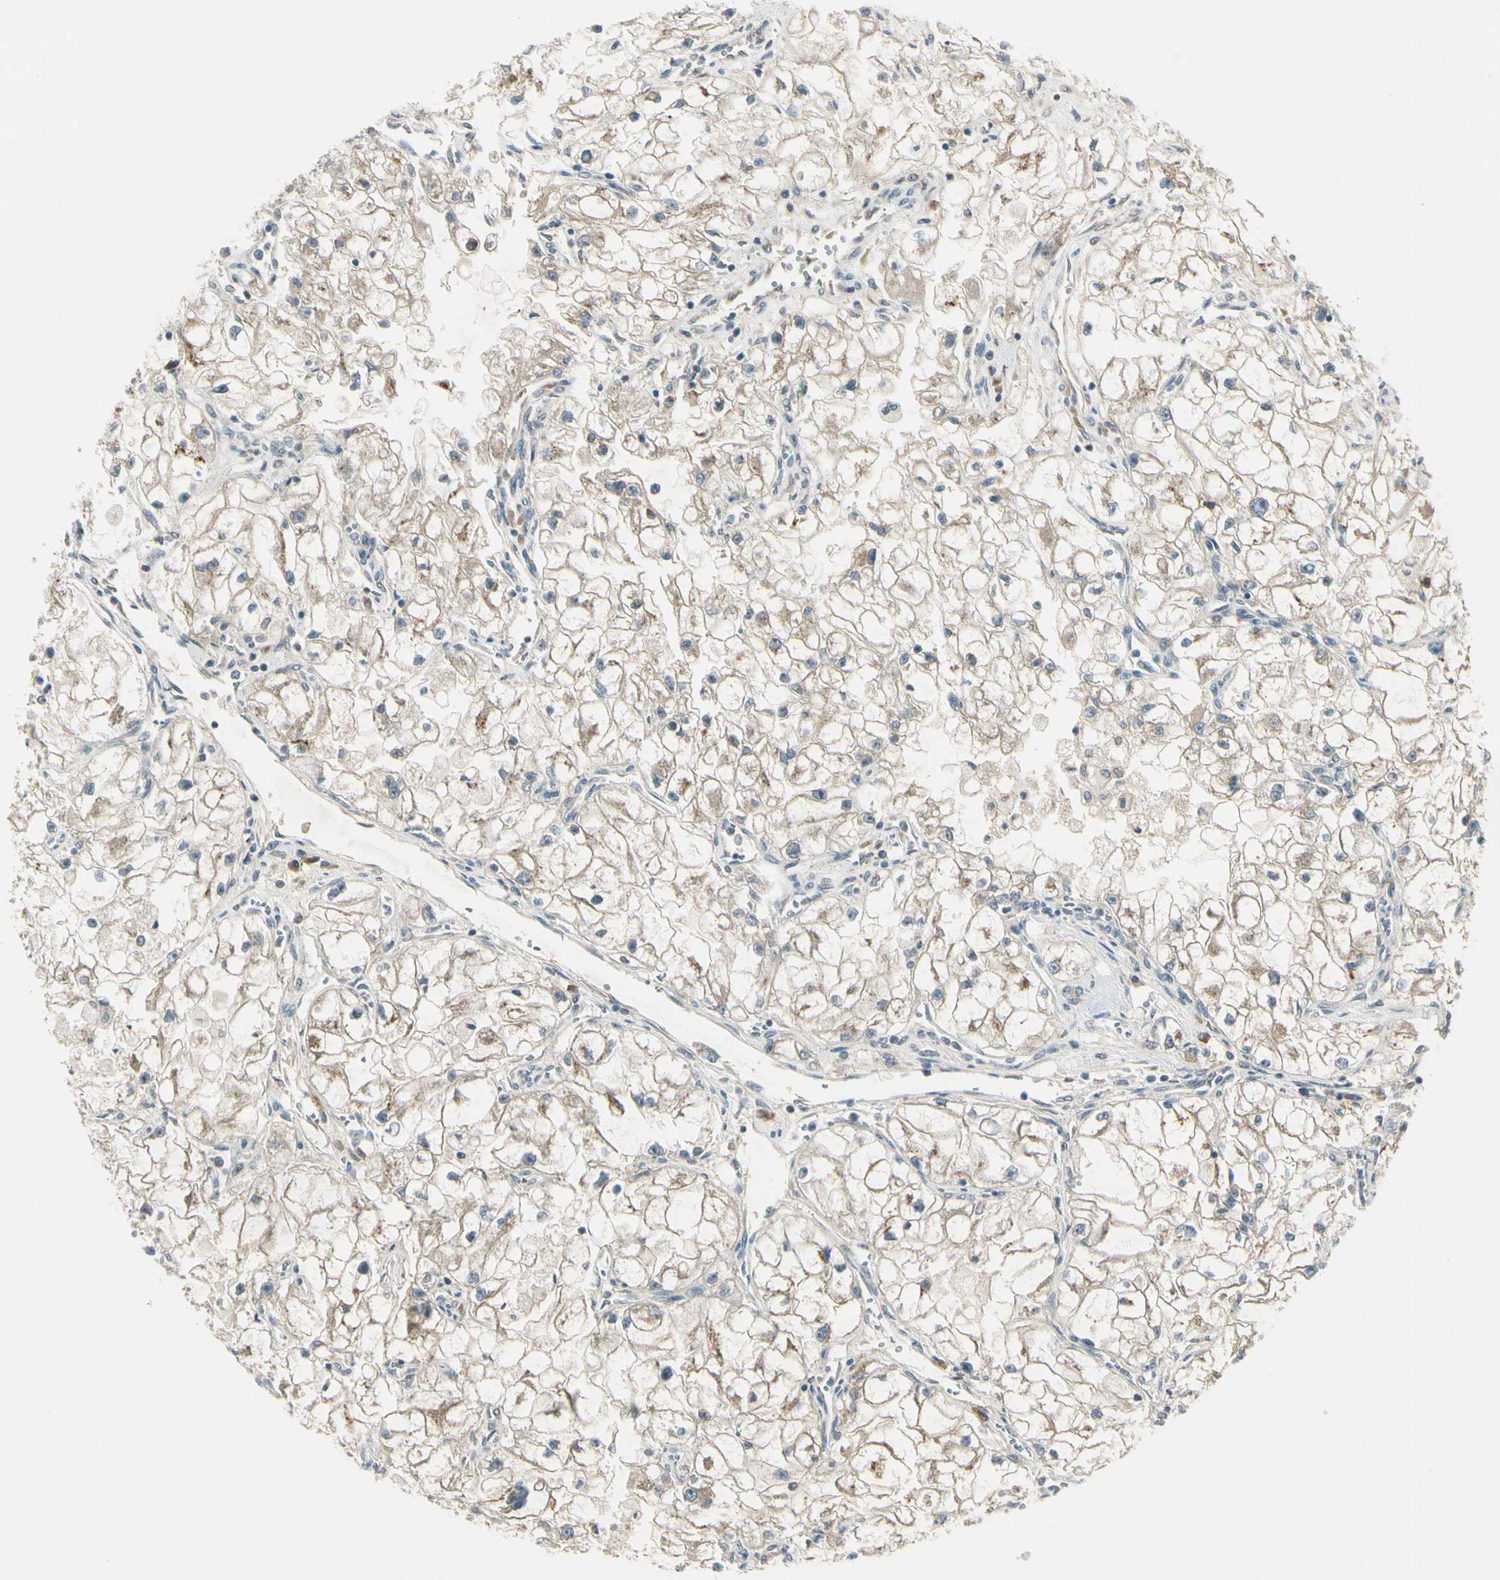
{"staining": {"intensity": "weak", "quantity": ">75%", "location": "cytoplasmic/membranous"}, "tissue": "renal cancer", "cell_type": "Tumor cells", "image_type": "cancer", "snomed": [{"axis": "morphology", "description": "Adenocarcinoma, NOS"}, {"axis": "topography", "description": "Kidney"}], "caption": "This image displays IHC staining of renal cancer, with low weak cytoplasmic/membranous positivity in approximately >75% of tumor cells.", "gene": "BNIP1", "patient": {"sex": "female", "age": 70}}